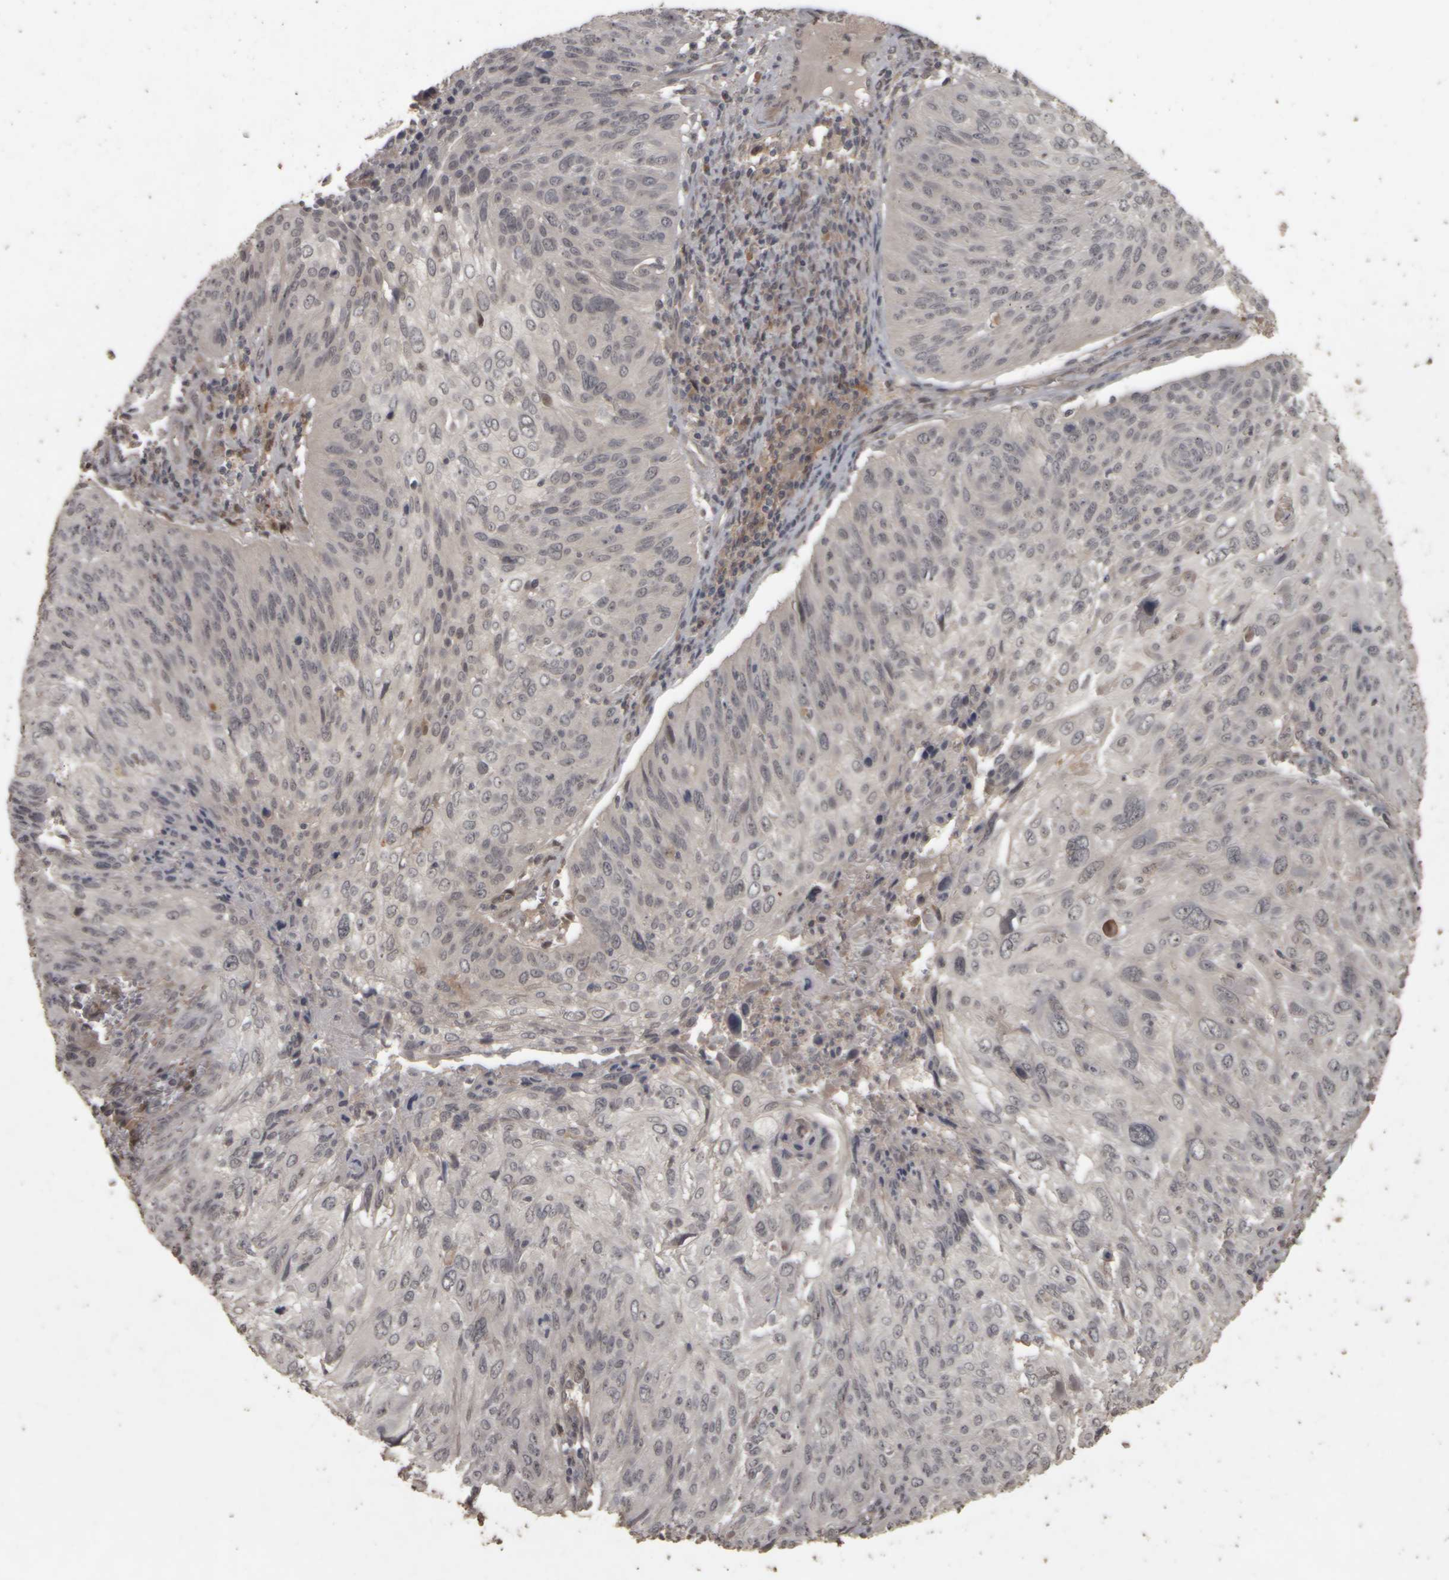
{"staining": {"intensity": "negative", "quantity": "none", "location": "none"}, "tissue": "cervical cancer", "cell_type": "Tumor cells", "image_type": "cancer", "snomed": [{"axis": "morphology", "description": "Squamous cell carcinoma, NOS"}, {"axis": "topography", "description": "Cervix"}], "caption": "High magnification brightfield microscopy of cervical cancer stained with DAB (brown) and counterstained with hematoxylin (blue): tumor cells show no significant expression. (Stains: DAB immunohistochemistry with hematoxylin counter stain, Microscopy: brightfield microscopy at high magnification).", "gene": "ACO1", "patient": {"sex": "female", "age": 51}}